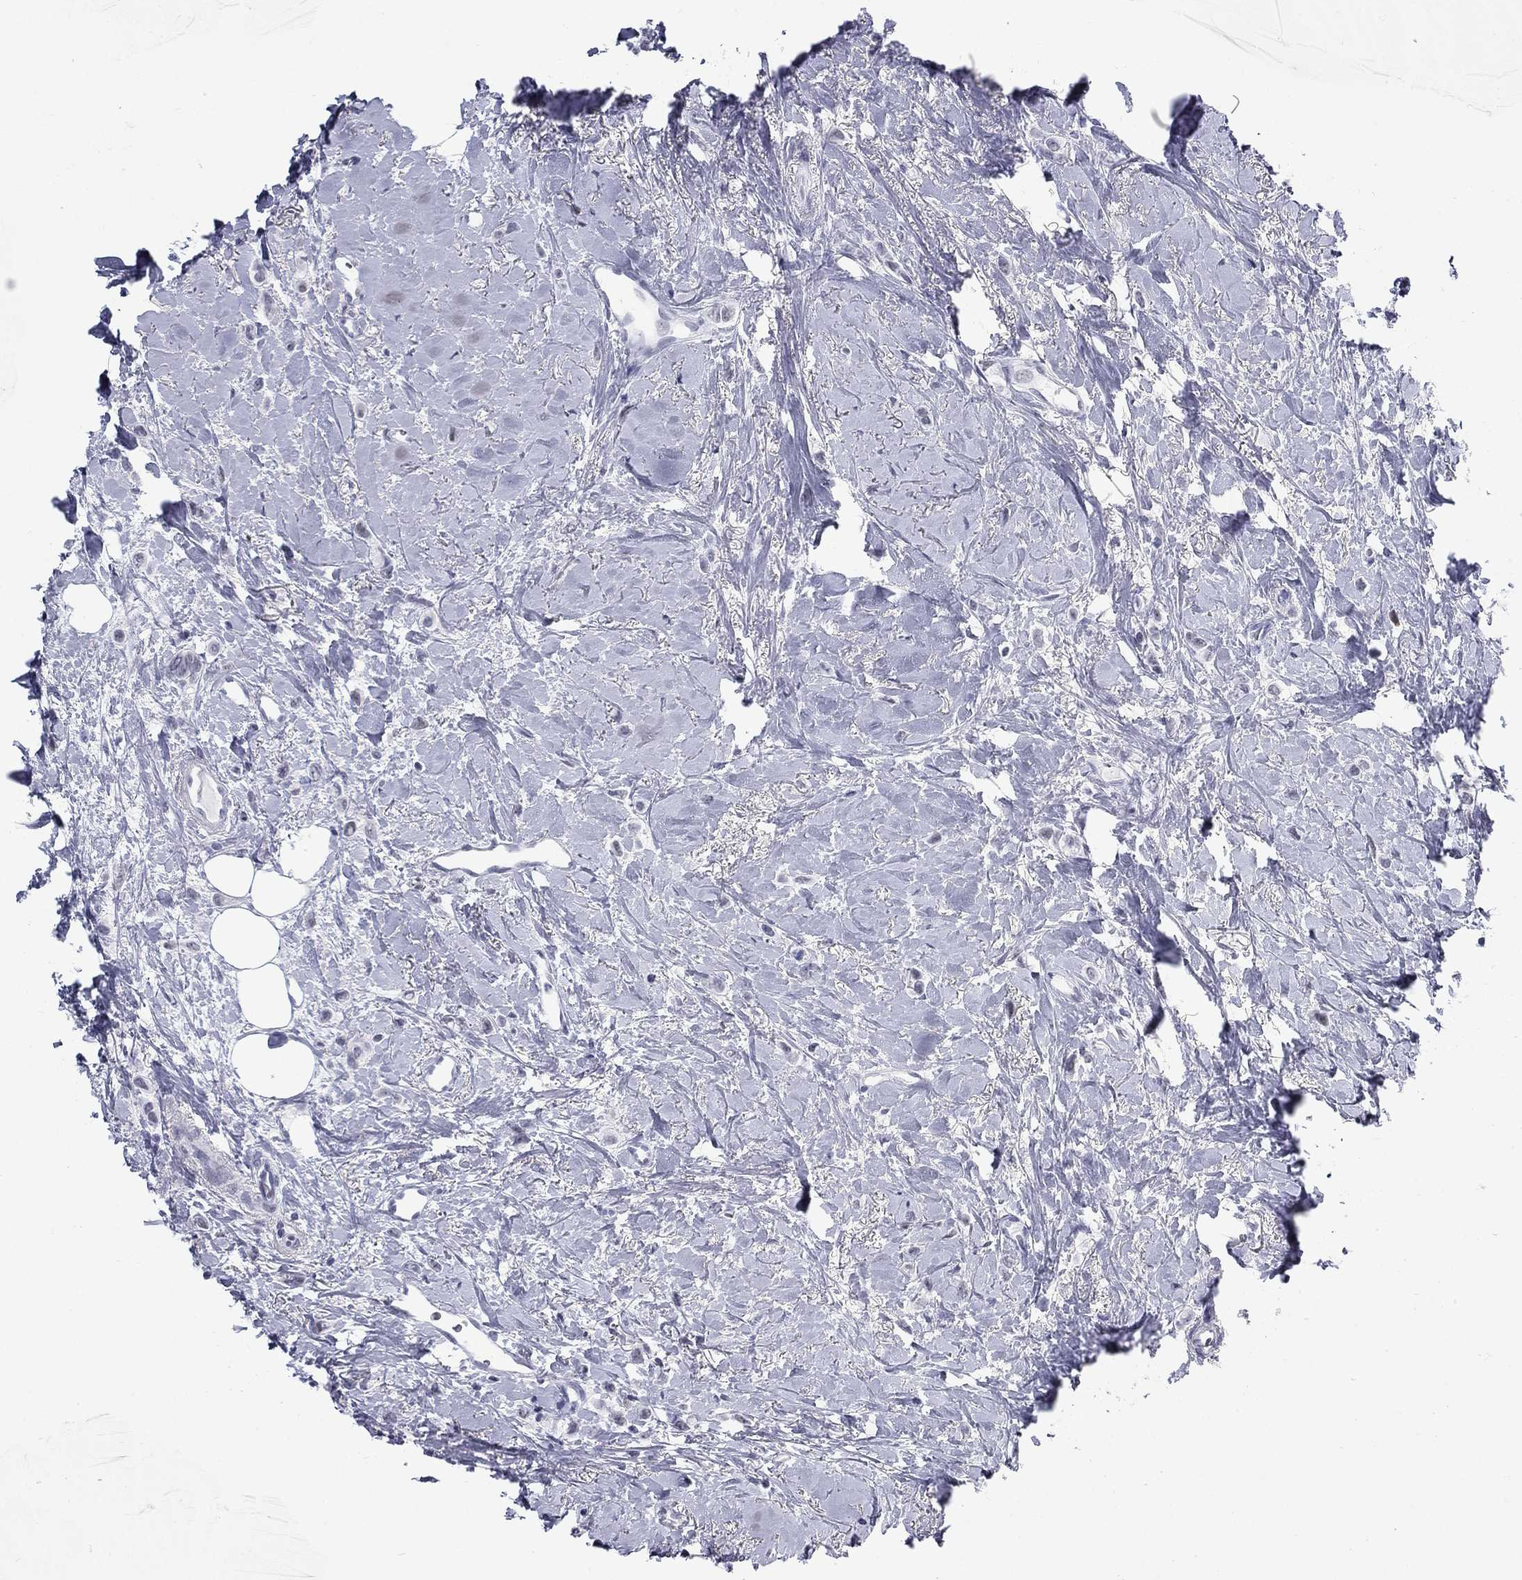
{"staining": {"intensity": "negative", "quantity": "none", "location": "none"}, "tissue": "breast cancer", "cell_type": "Tumor cells", "image_type": "cancer", "snomed": [{"axis": "morphology", "description": "Lobular carcinoma"}, {"axis": "topography", "description": "Breast"}], "caption": "This image is of breast lobular carcinoma stained with IHC to label a protein in brown with the nuclei are counter-stained blue. There is no positivity in tumor cells. (DAB immunohistochemistry, high magnification).", "gene": "ASF1B", "patient": {"sex": "female", "age": 66}}